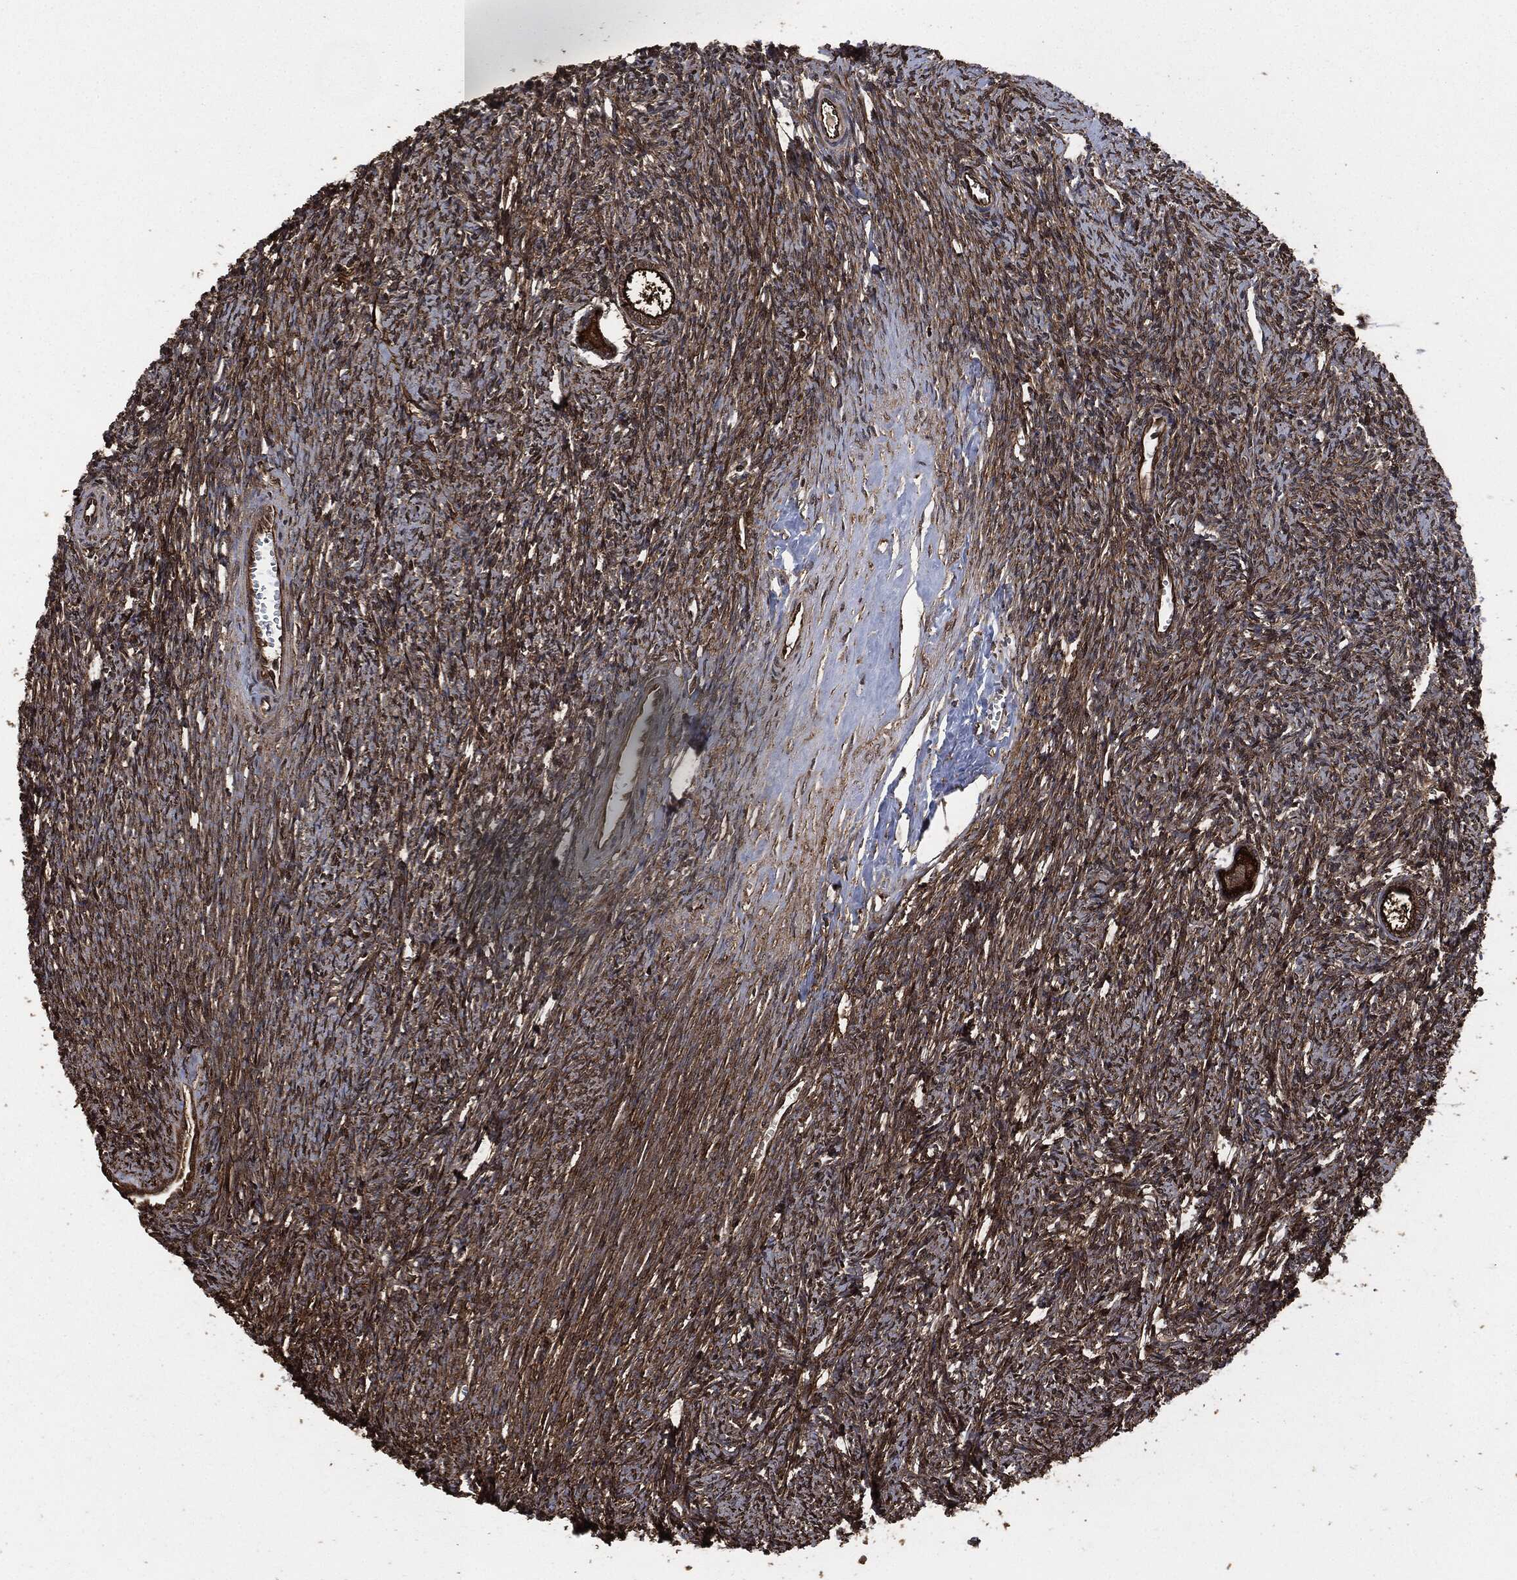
{"staining": {"intensity": "strong", "quantity": ">75%", "location": "cytoplasmic/membranous"}, "tissue": "ovary", "cell_type": "Follicle cells", "image_type": "normal", "snomed": [{"axis": "morphology", "description": "Normal tissue, NOS"}, {"axis": "topography", "description": "Fallopian tube"}, {"axis": "topography", "description": "Ovary"}], "caption": "Immunohistochemical staining of unremarkable human ovary displays high levels of strong cytoplasmic/membranous staining in approximately >75% of follicle cells.", "gene": "HRAS", "patient": {"sex": "female", "age": 33}}